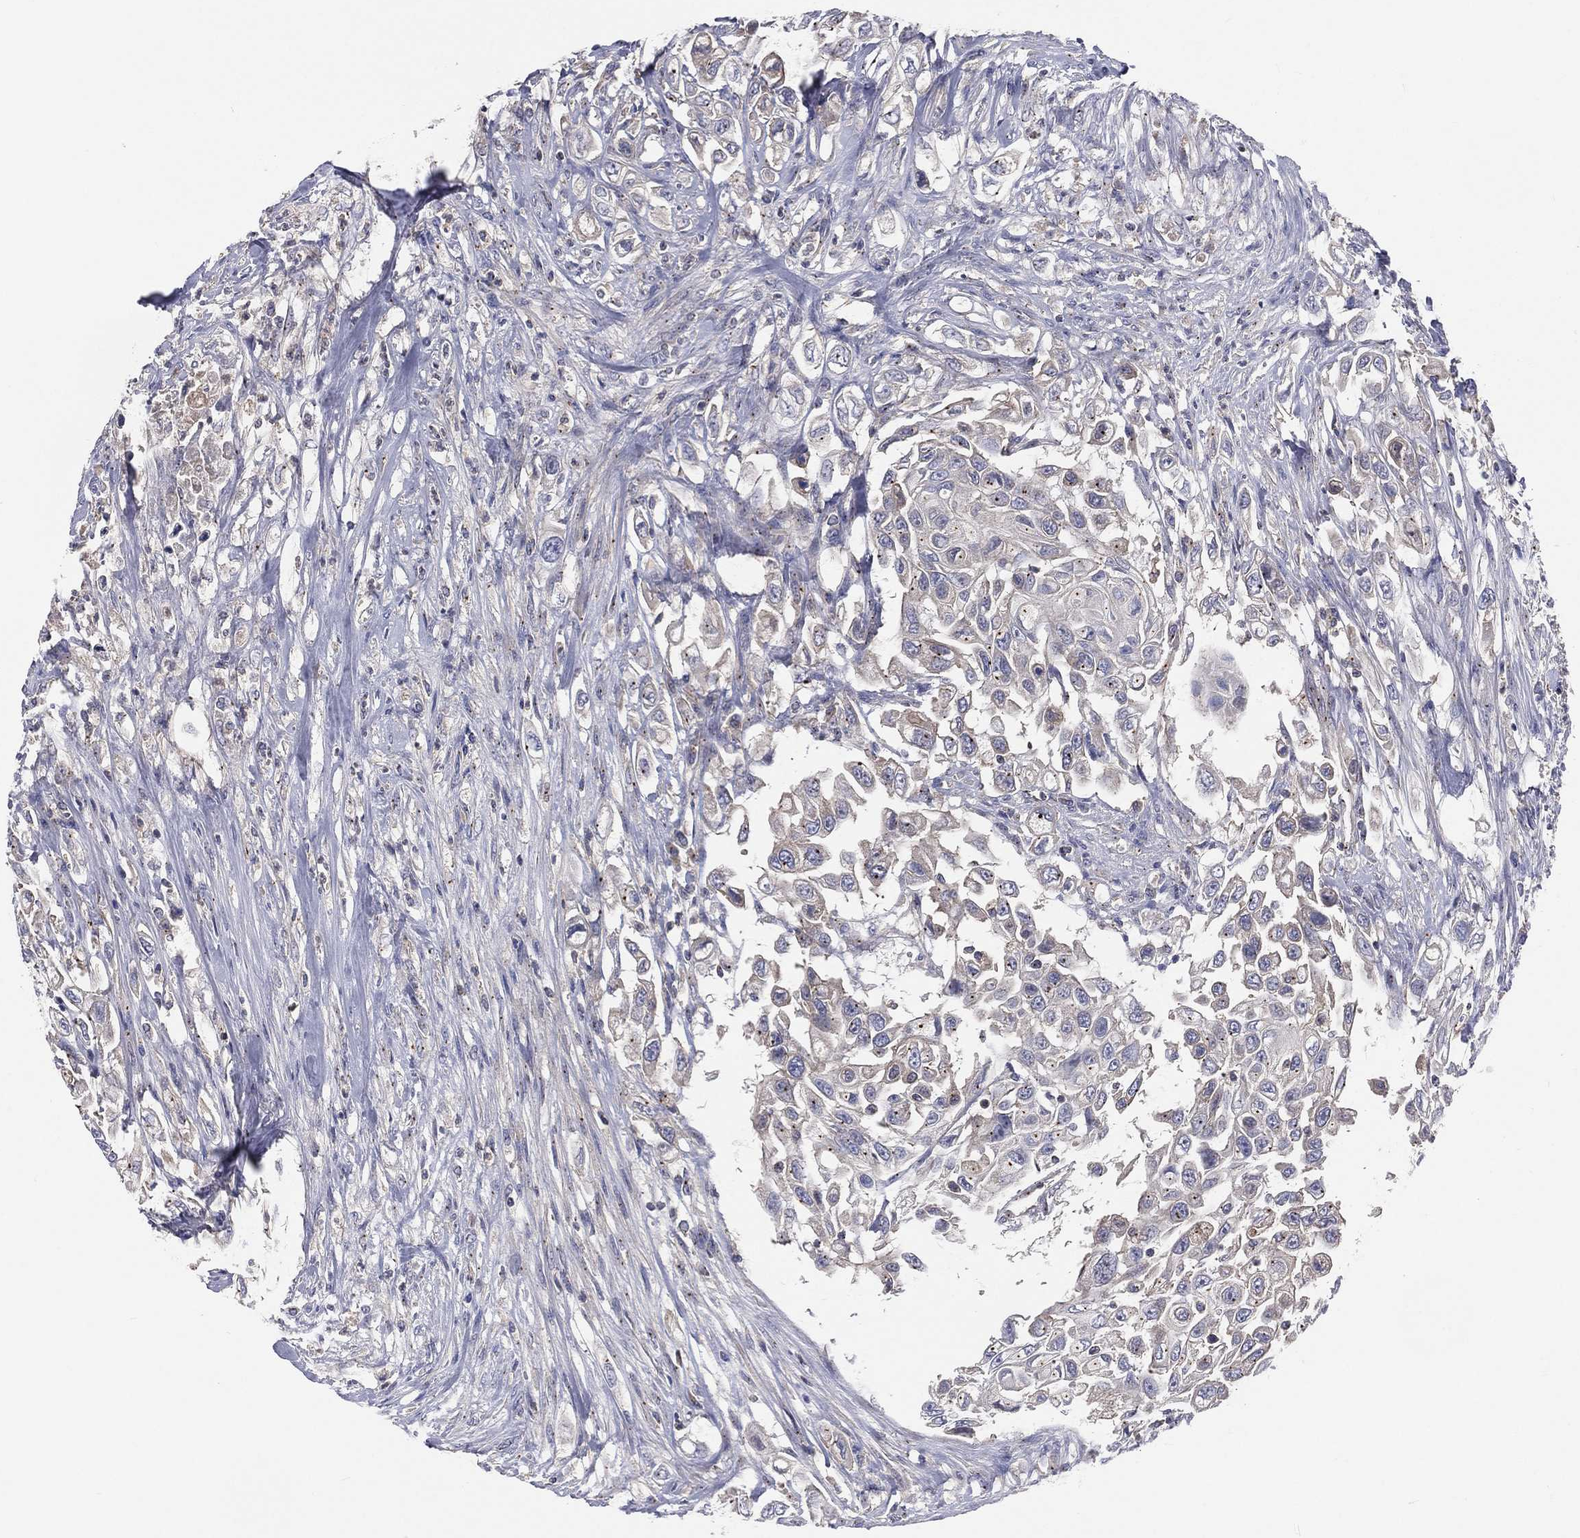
{"staining": {"intensity": "moderate", "quantity": "<25%", "location": "cytoplasmic/membranous"}, "tissue": "urothelial cancer", "cell_type": "Tumor cells", "image_type": "cancer", "snomed": [{"axis": "morphology", "description": "Urothelial carcinoma, High grade"}, {"axis": "topography", "description": "Urinary bladder"}], "caption": "Protein staining of urothelial cancer tissue reveals moderate cytoplasmic/membranous expression in about <25% of tumor cells.", "gene": "CROCC", "patient": {"sex": "female", "age": 56}}